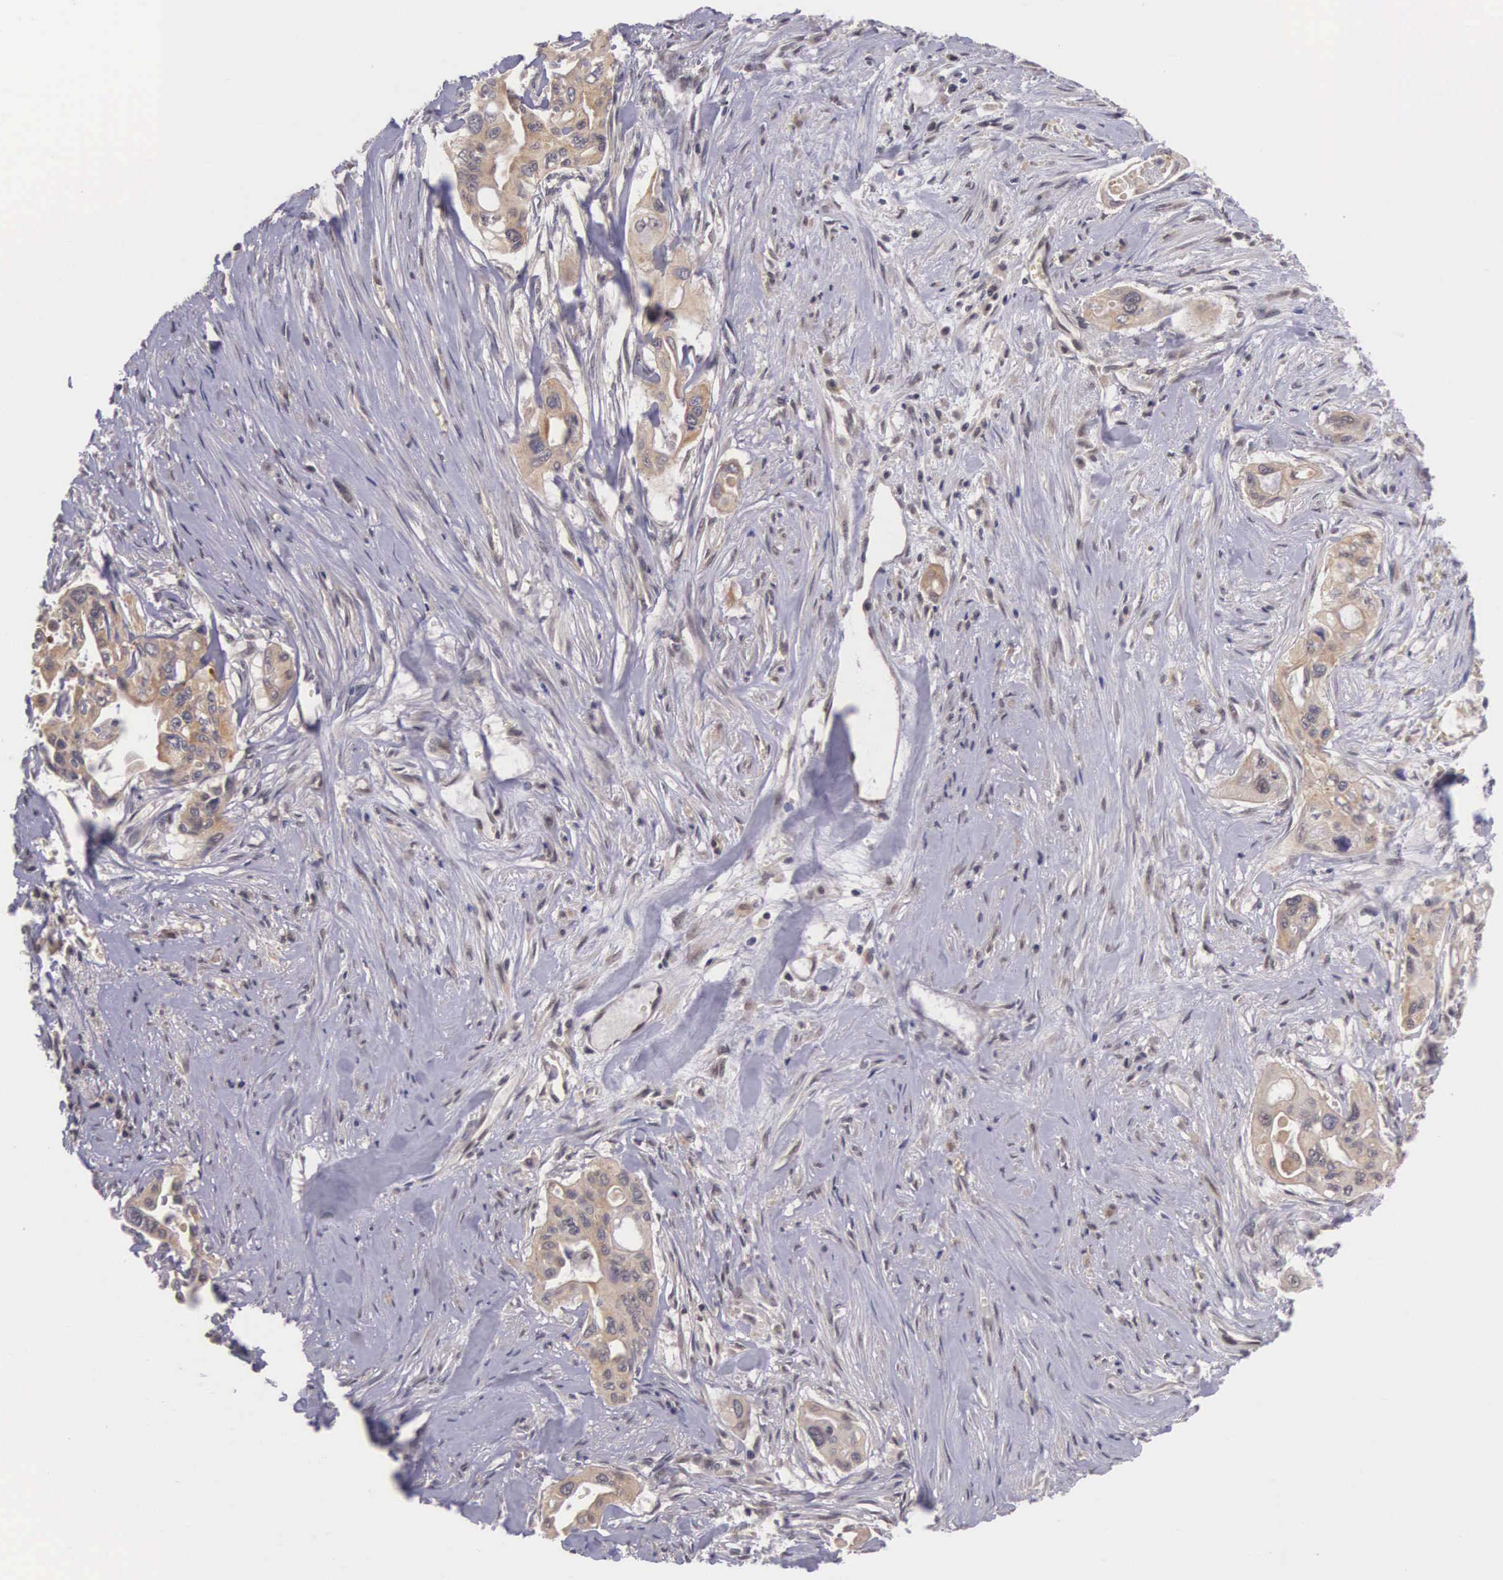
{"staining": {"intensity": "moderate", "quantity": ">75%", "location": "cytoplasmic/membranous"}, "tissue": "pancreatic cancer", "cell_type": "Tumor cells", "image_type": "cancer", "snomed": [{"axis": "morphology", "description": "Adenocarcinoma, NOS"}, {"axis": "topography", "description": "Pancreas"}], "caption": "Immunohistochemistry of adenocarcinoma (pancreatic) exhibits medium levels of moderate cytoplasmic/membranous expression in about >75% of tumor cells. The protein of interest is stained brown, and the nuclei are stained in blue (DAB (3,3'-diaminobenzidine) IHC with brightfield microscopy, high magnification).", "gene": "VASH1", "patient": {"sex": "male", "age": 77}}